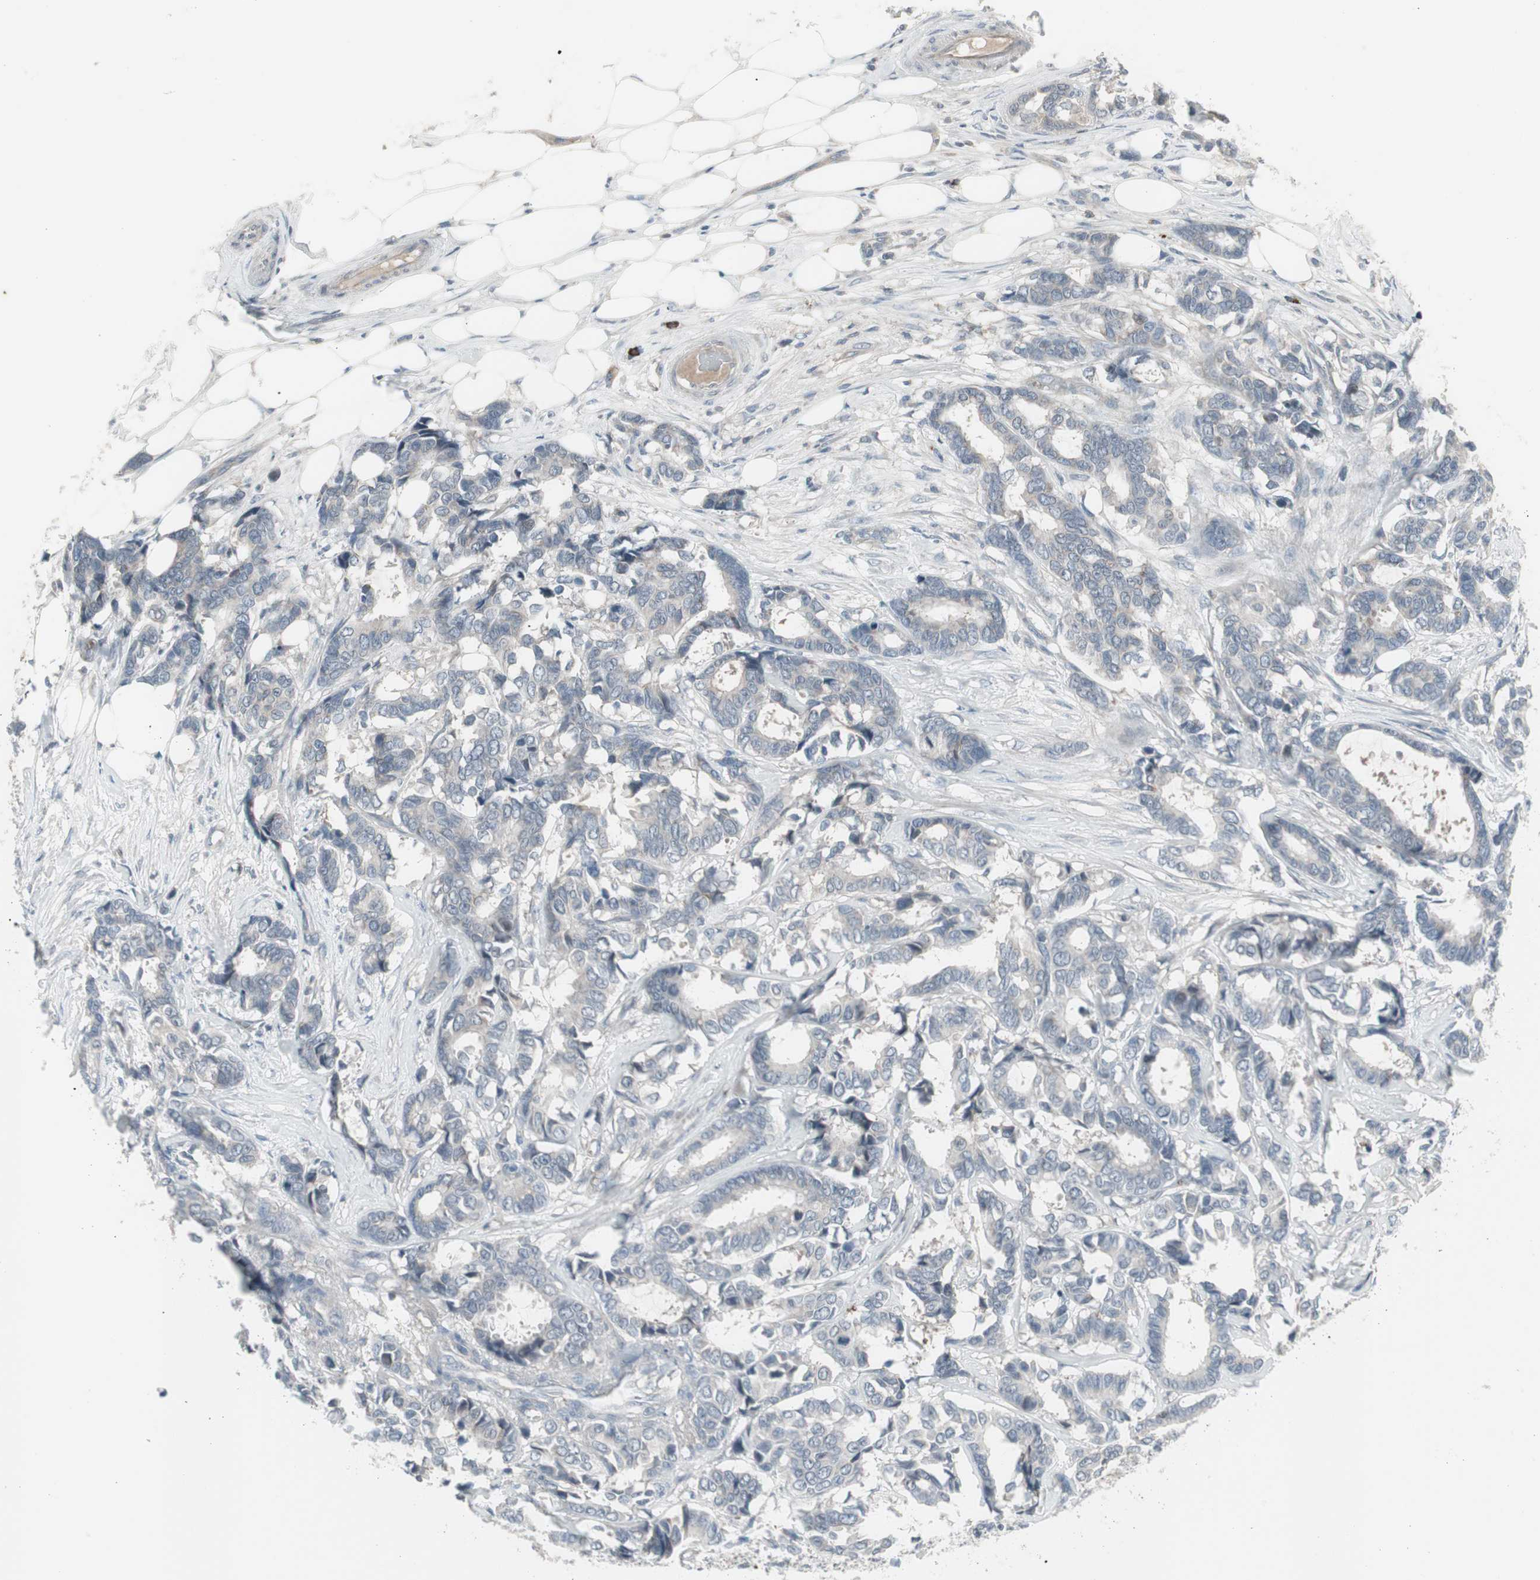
{"staining": {"intensity": "negative", "quantity": "none", "location": "none"}, "tissue": "breast cancer", "cell_type": "Tumor cells", "image_type": "cancer", "snomed": [{"axis": "morphology", "description": "Duct carcinoma"}, {"axis": "topography", "description": "Breast"}], "caption": "Tumor cells are negative for brown protein staining in breast intraductal carcinoma.", "gene": "ZSCAN32", "patient": {"sex": "female", "age": 87}}